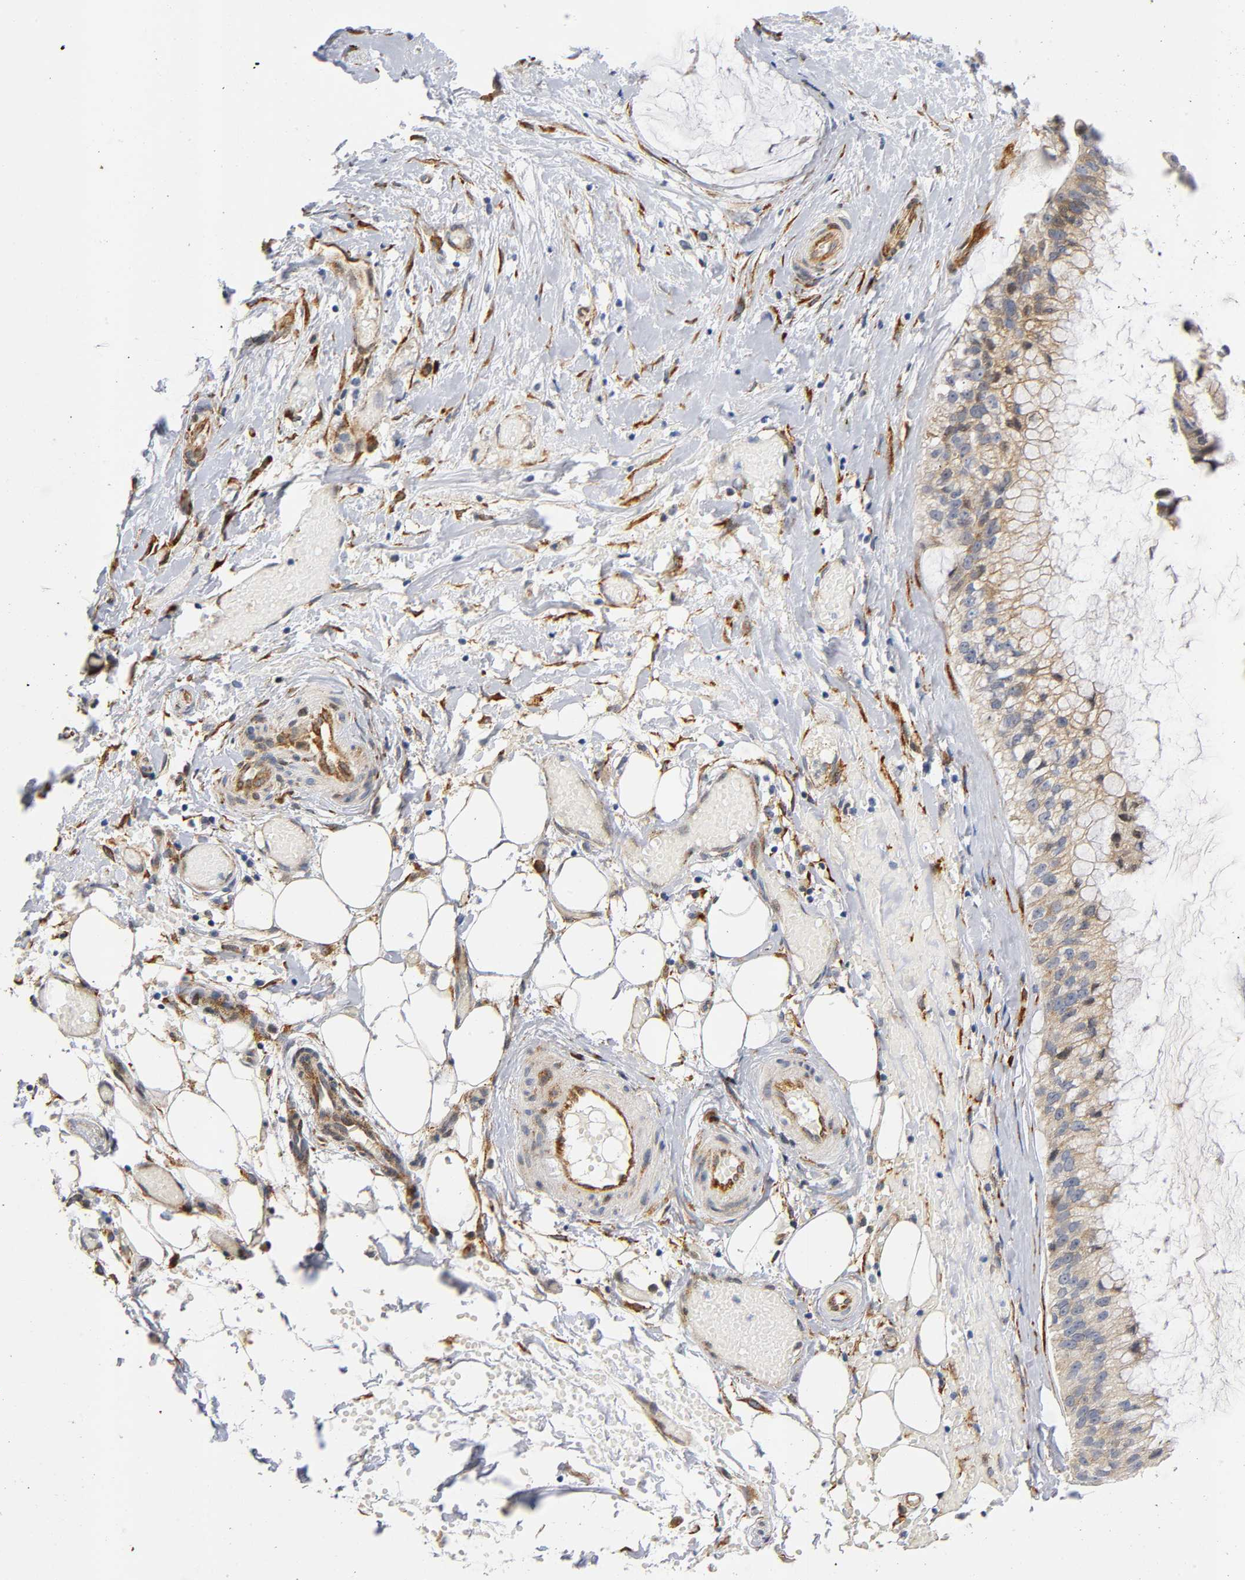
{"staining": {"intensity": "moderate", "quantity": ">75%", "location": "cytoplasmic/membranous"}, "tissue": "ovarian cancer", "cell_type": "Tumor cells", "image_type": "cancer", "snomed": [{"axis": "morphology", "description": "Cystadenocarcinoma, mucinous, NOS"}, {"axis": "topography", "description": "Ovary"}], "caption": "This micrograph shows immunohistochemistry (IHC) staining of ovarian mucinous cystadenocarcinoma, with medium moderate cytoplasmic/membranous staining in about >75% of tumor cells.", "gene": "SOS2", "patient": {"sex": "female", "age": 39}}